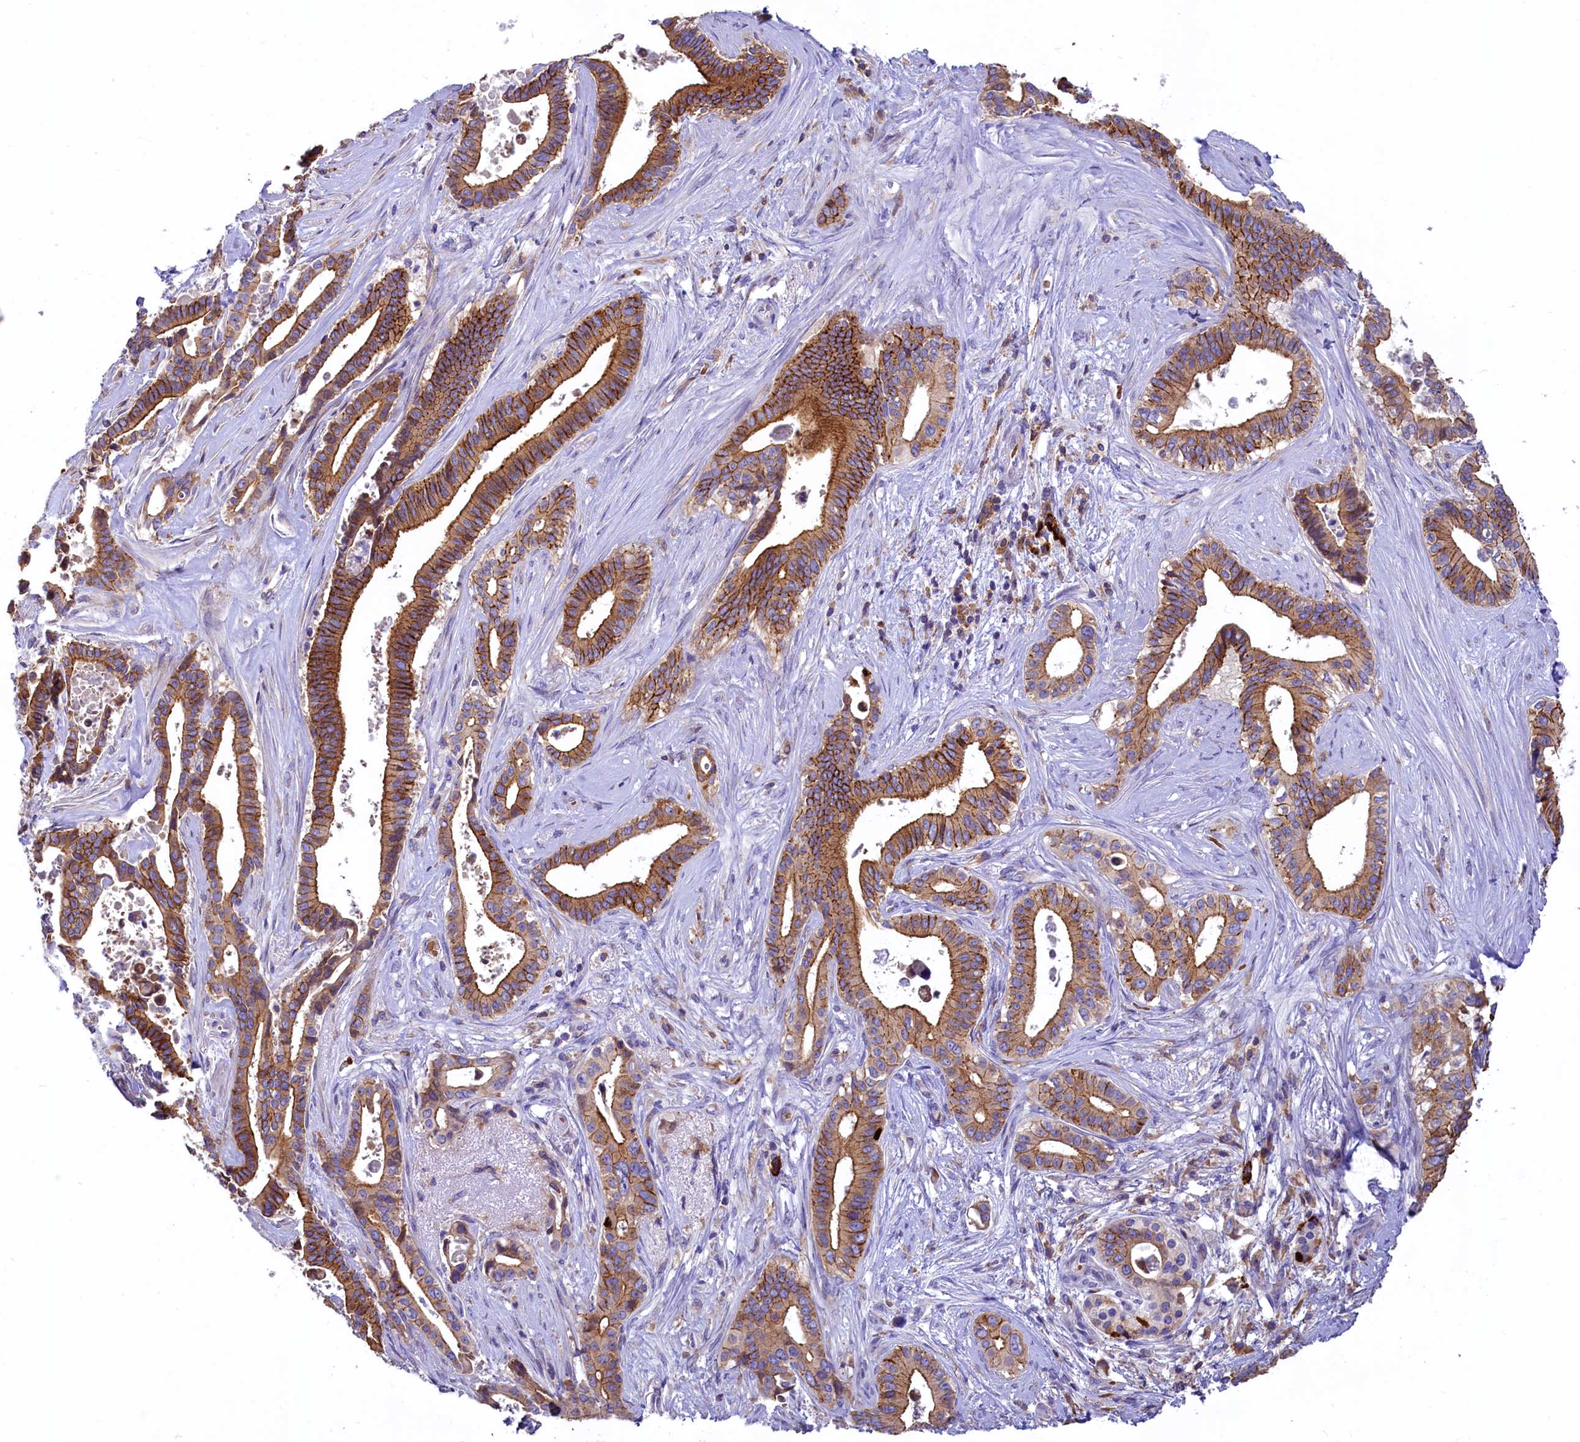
{"staining": {"intensity": "moderate", "quantity": ">75%", "location": "cytoplasmic/membranous"}, "tissue": "pancreatic cancer", "cell_type": "Tumor cells", "image_type": "cancer", "snomed": [{"axis": "morphology", "description": "Adenocarcinoma, NOS"}, {"axis": "topography", "description": "Pancreas"}], "caption": "A medium amount of moderate cytoplasmic/membranous expression is present in approximately >75% of tumor cells in pancreatic cancer (adenocarcinoma) tissue. The protein is shown in brown color, while the nuclei are stained blue.", "gene": "HPS6", "patient": {"sex": "female", "age": 77}}